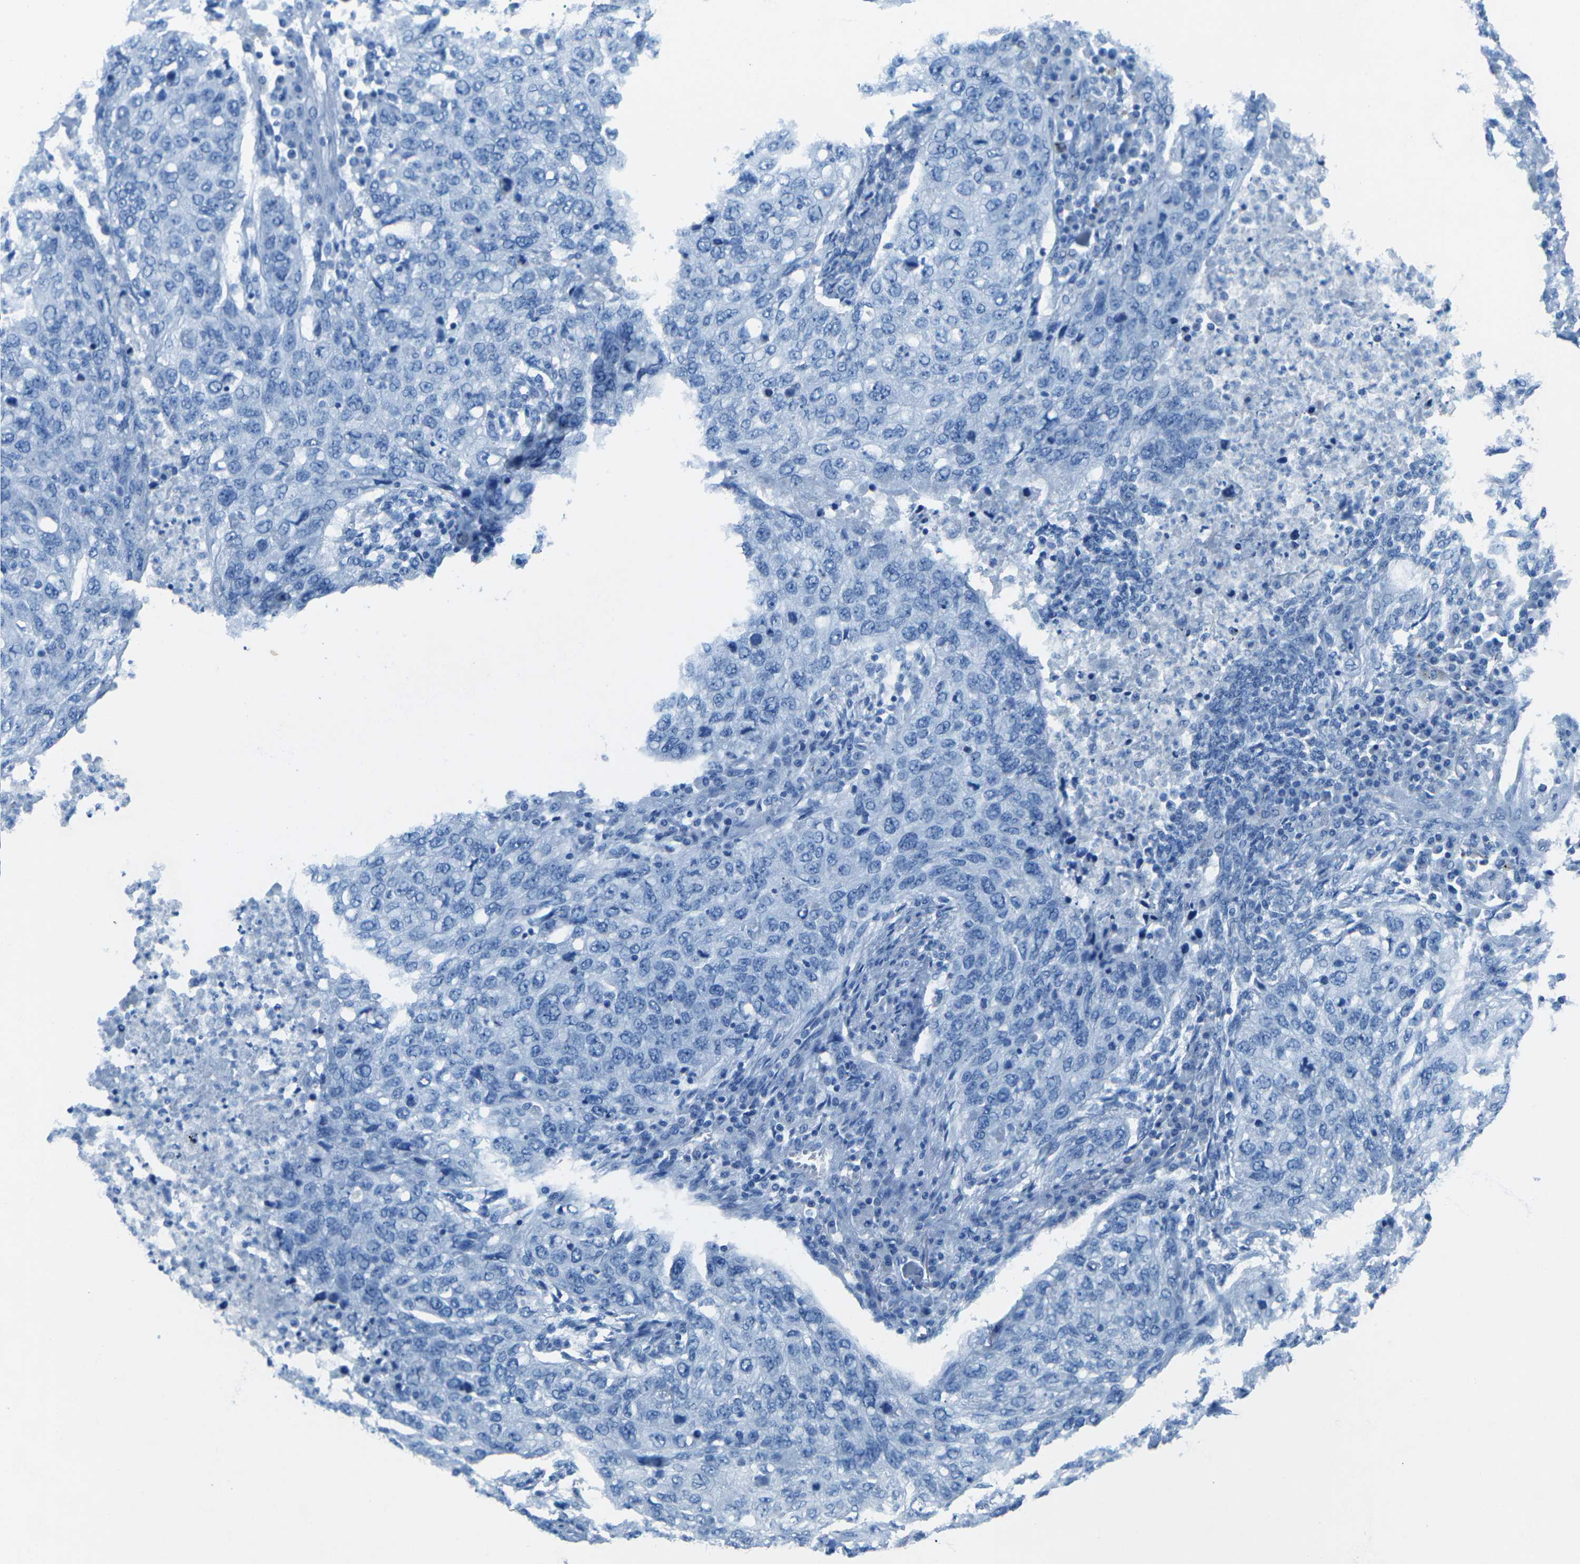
{"staining": {"intensity": "negative", "quantity": "none", "location": "none"}, "tissue": "lung cancer", "cell_type": "Tumor cells", "image_type": "cancer", "snomed": [{"axis": "morphology", "description": "Squamous cell carcinoma, NOS"}, {"axis": "topography", "description": "Lung"}], "caption": "The immunohistochemistry histopathology image has no significant expression in tumor cells of lung cancer (squamous cell carcinoma) tissue.", "gene": "MYH8", "patient": {"sex": "female", "age": 63}}